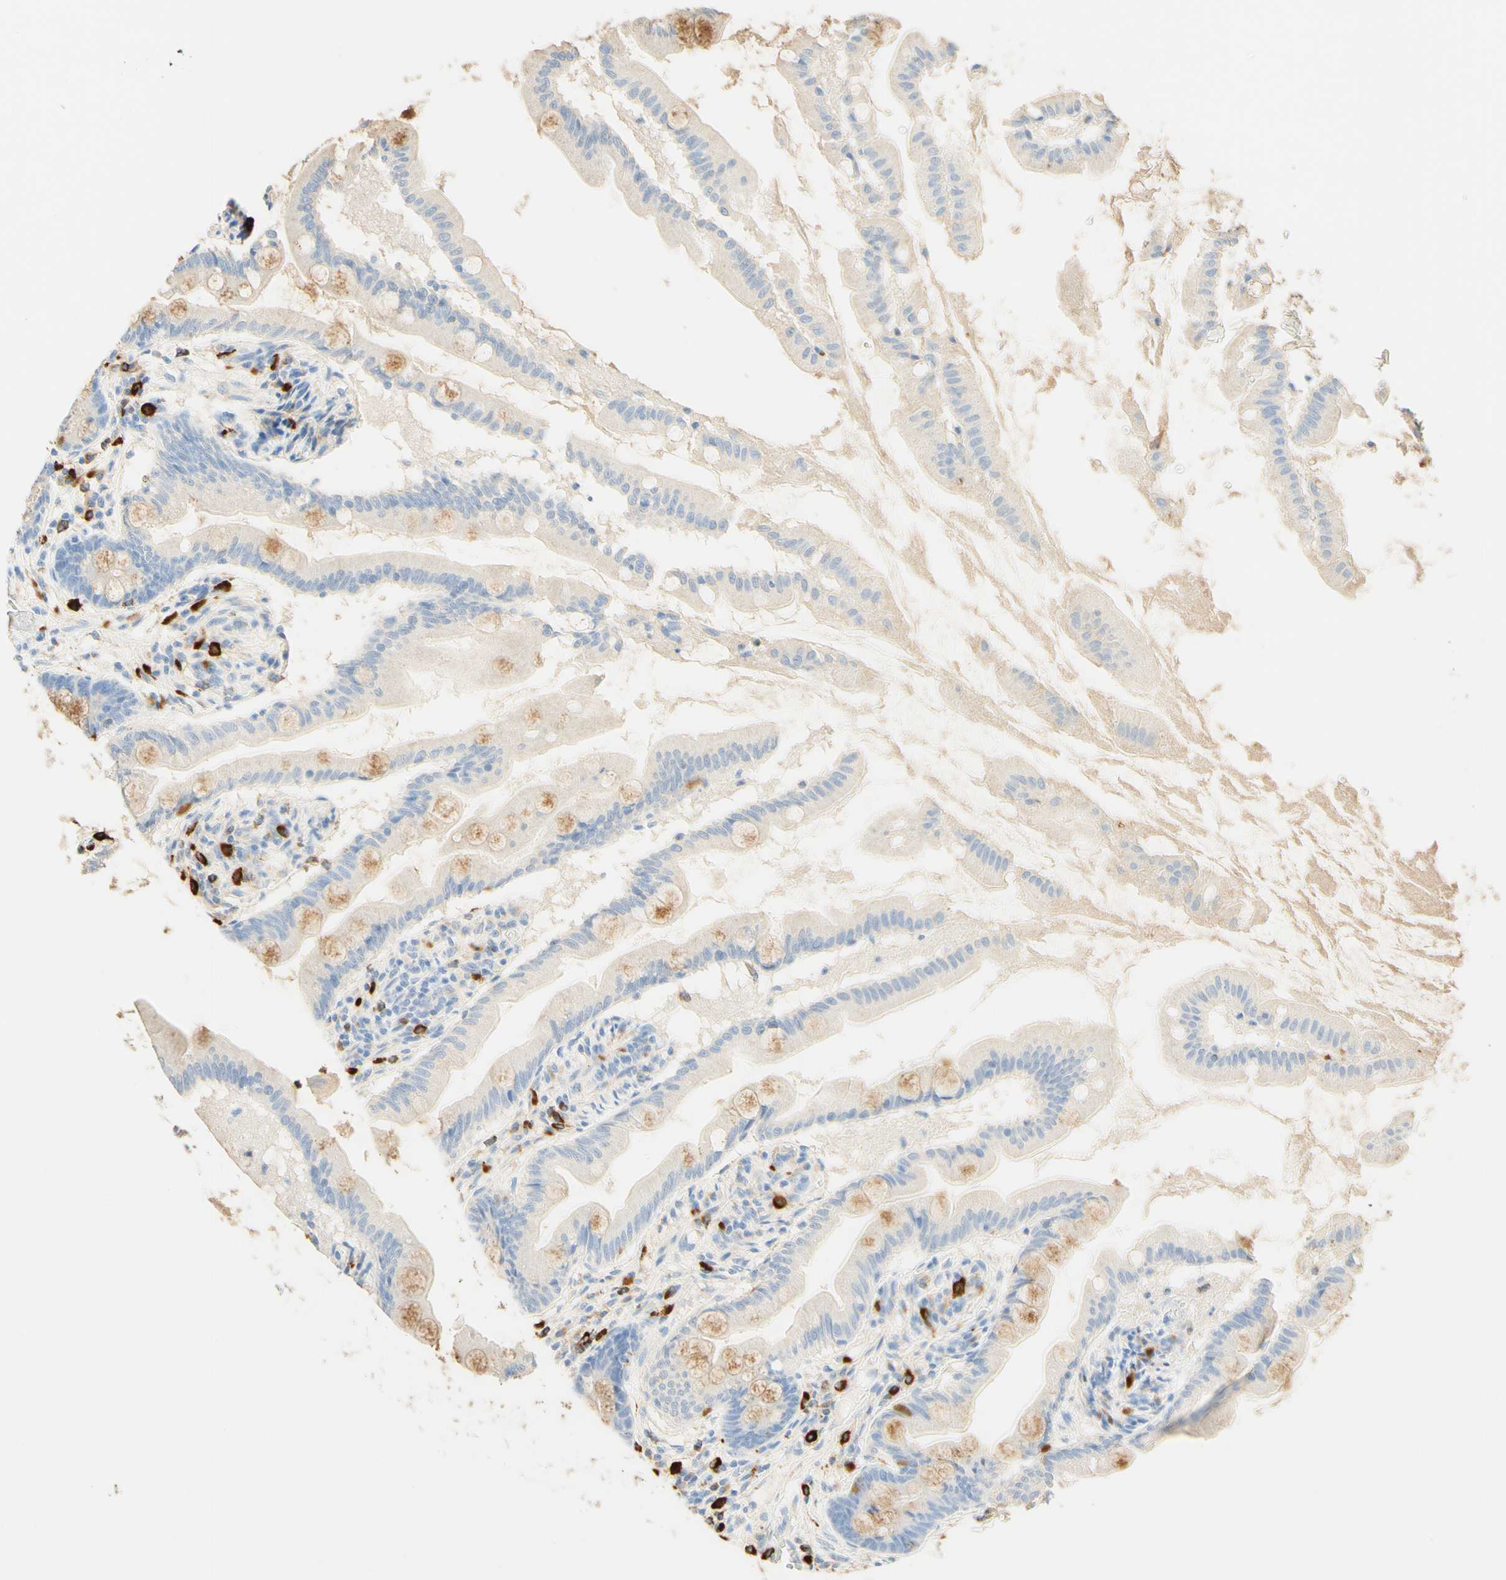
{"staining": {"intensity": "moderate", "quantity": "<25%", "location": "cytoplasmic/membranous"}, "tissue": "small intestine", "cell_type": "Glandular cells", "image_type": "normal", "snomed": [{"axis": "morphology", "description": "Normal tissue, NOS"}, {"axis": "topography", "description": "Small intestine"}], "caption": "This micrograph reveals immunohistochemistry staining of benign small intestine, with low moderate cytoplasmic/membranous expression in approximately <25% of glandular cells.", "gene": "CD63", "patient": {"sex": "female", "age": 56}}